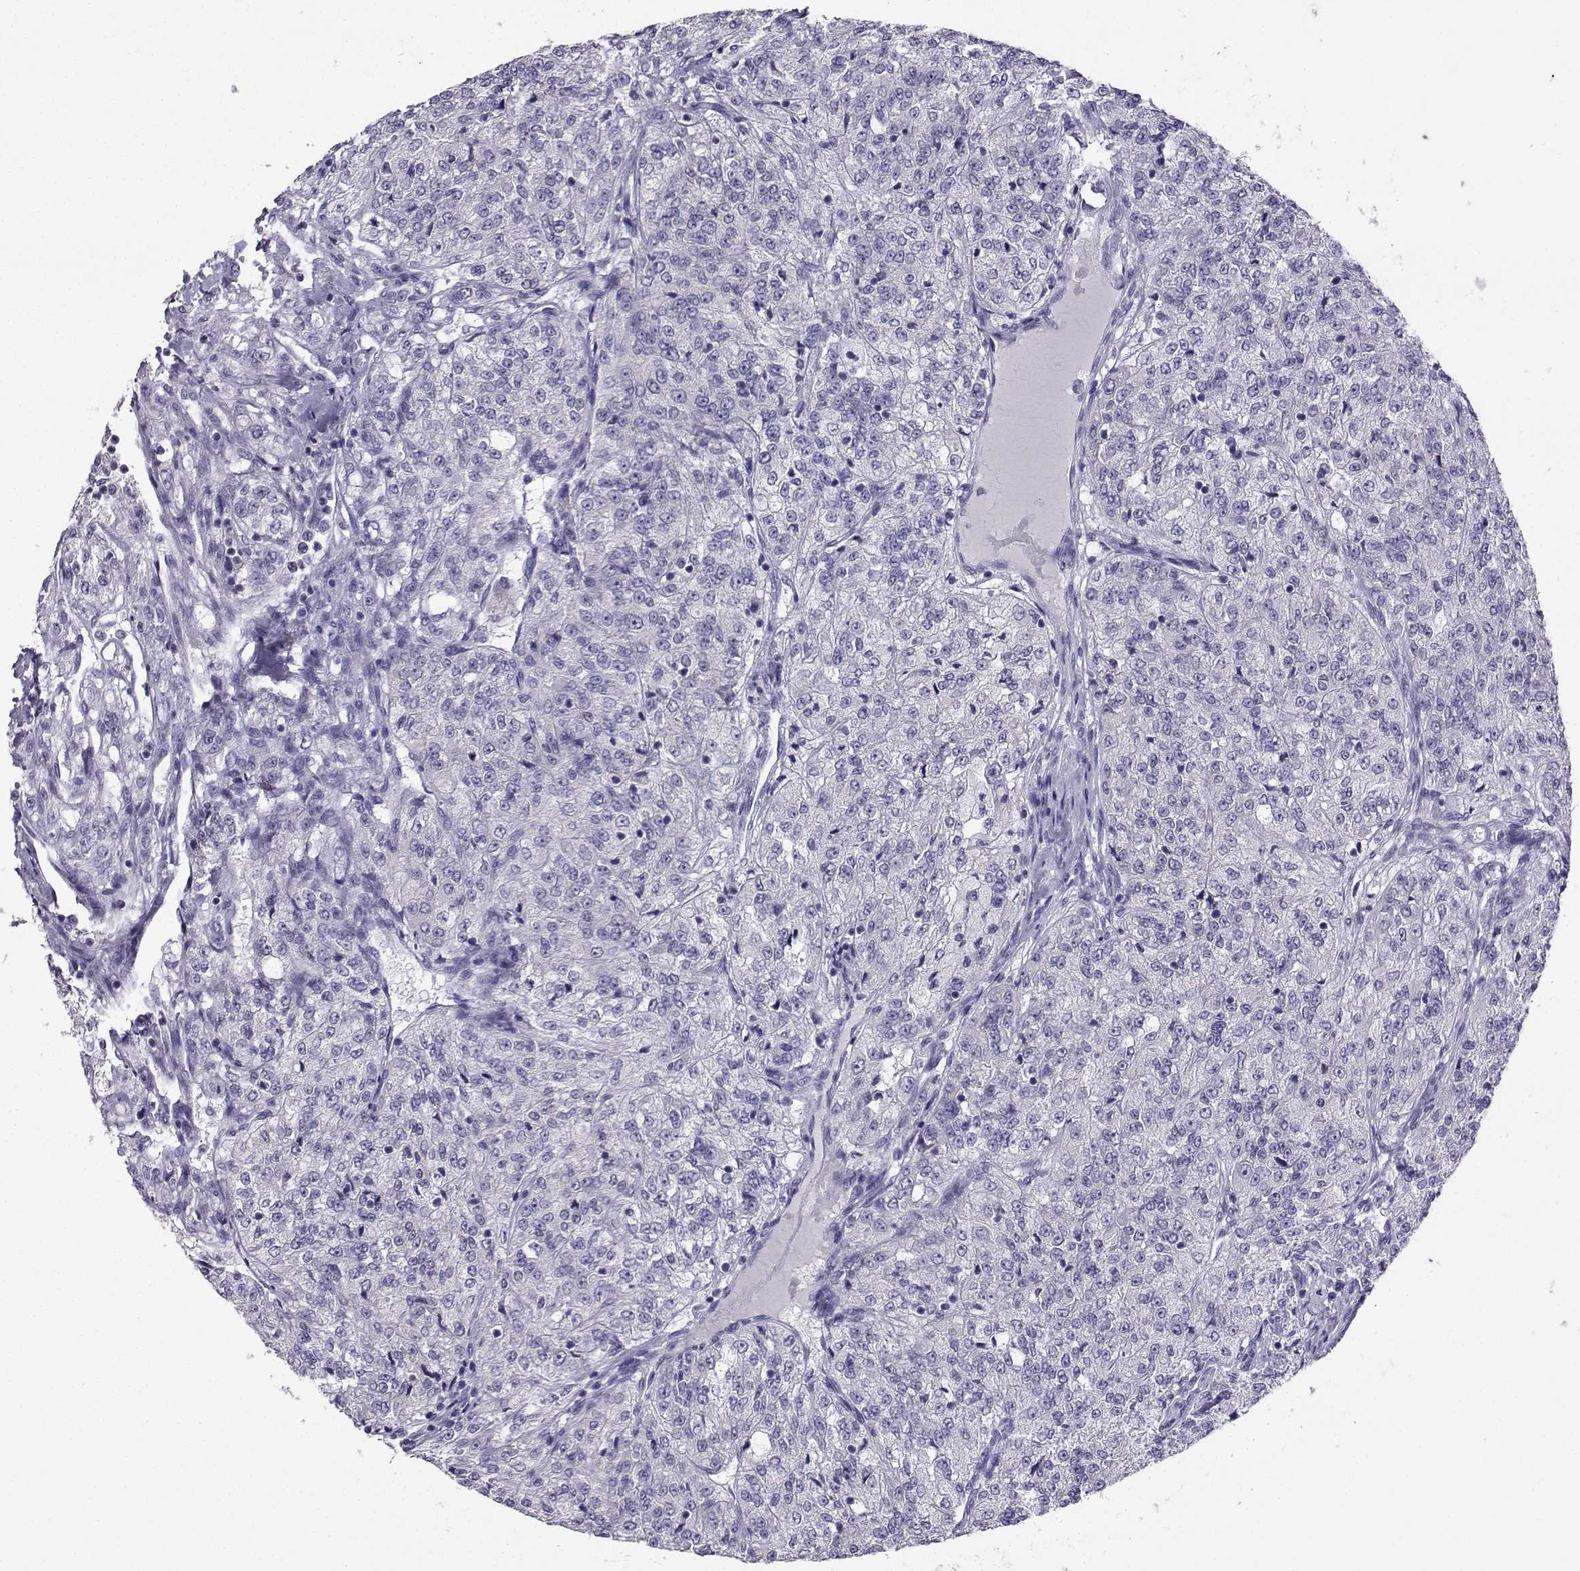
{"staining": {"intensity": "negative", "quantity": "none", "location": "none"}, "tissue": "renal cancer", "cell_type": "Tumor cells", "image_type": "cancer", "snomed": [{"axis": "morphology", "description": "Adenocarcinoma, NOS"}, {"axis": "topography", "description": "Kidney"}], "caption": "IHC photomicrograph of human renal cancer (adenocarcinoma) stained for a protein (brown), which reveals no staining in tumor cells.", "gene": "TBR1", "patient": {"sex": "female", "age": 63}}